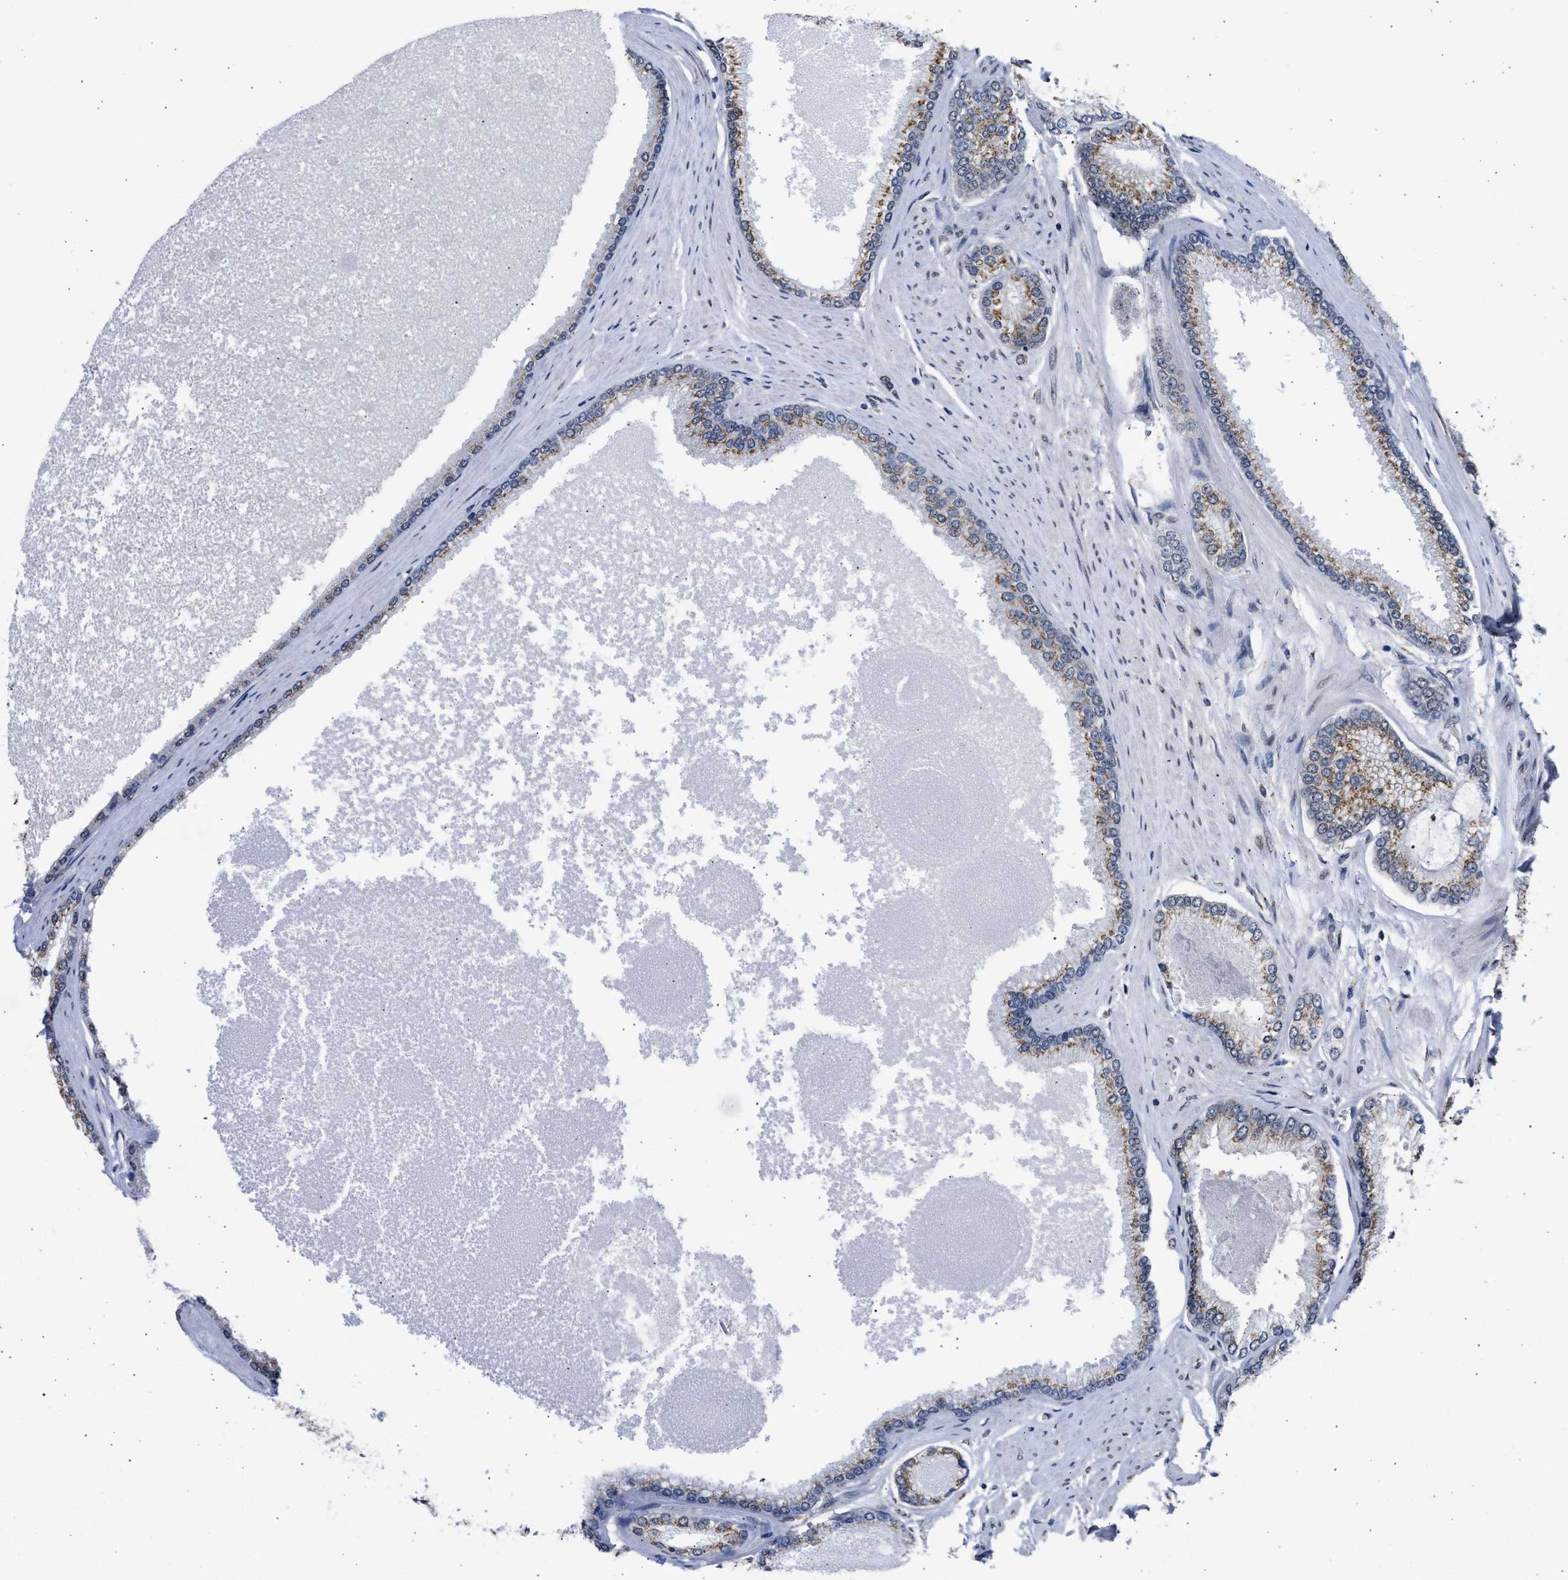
{"staining": {"intensity": "moderate", "quantity": "25%-75%", "location": "cytoplasmic/membranous"}, "tissue": "prostate cancer", "cell_type": "Tumor cells", "image_type": "cancer", "snomed": [{"axis": "morphology", "description": "Adenocarcinoma, High grade"}, {"axis": "topography", "description": "Prostate"}], "caption": "High-magnification brightfield microscopy of prostate cancer (high-grade adenocarcinoma) stained with DAB (brown) and counterstained with hematoxylin (blue). tumor cells exhibit moderate cytoplasmic/membranous expression is appreciated in about25%-75% of cells.", "gene": "NUP35", "patient": {"sex": "male", "age": 61}}